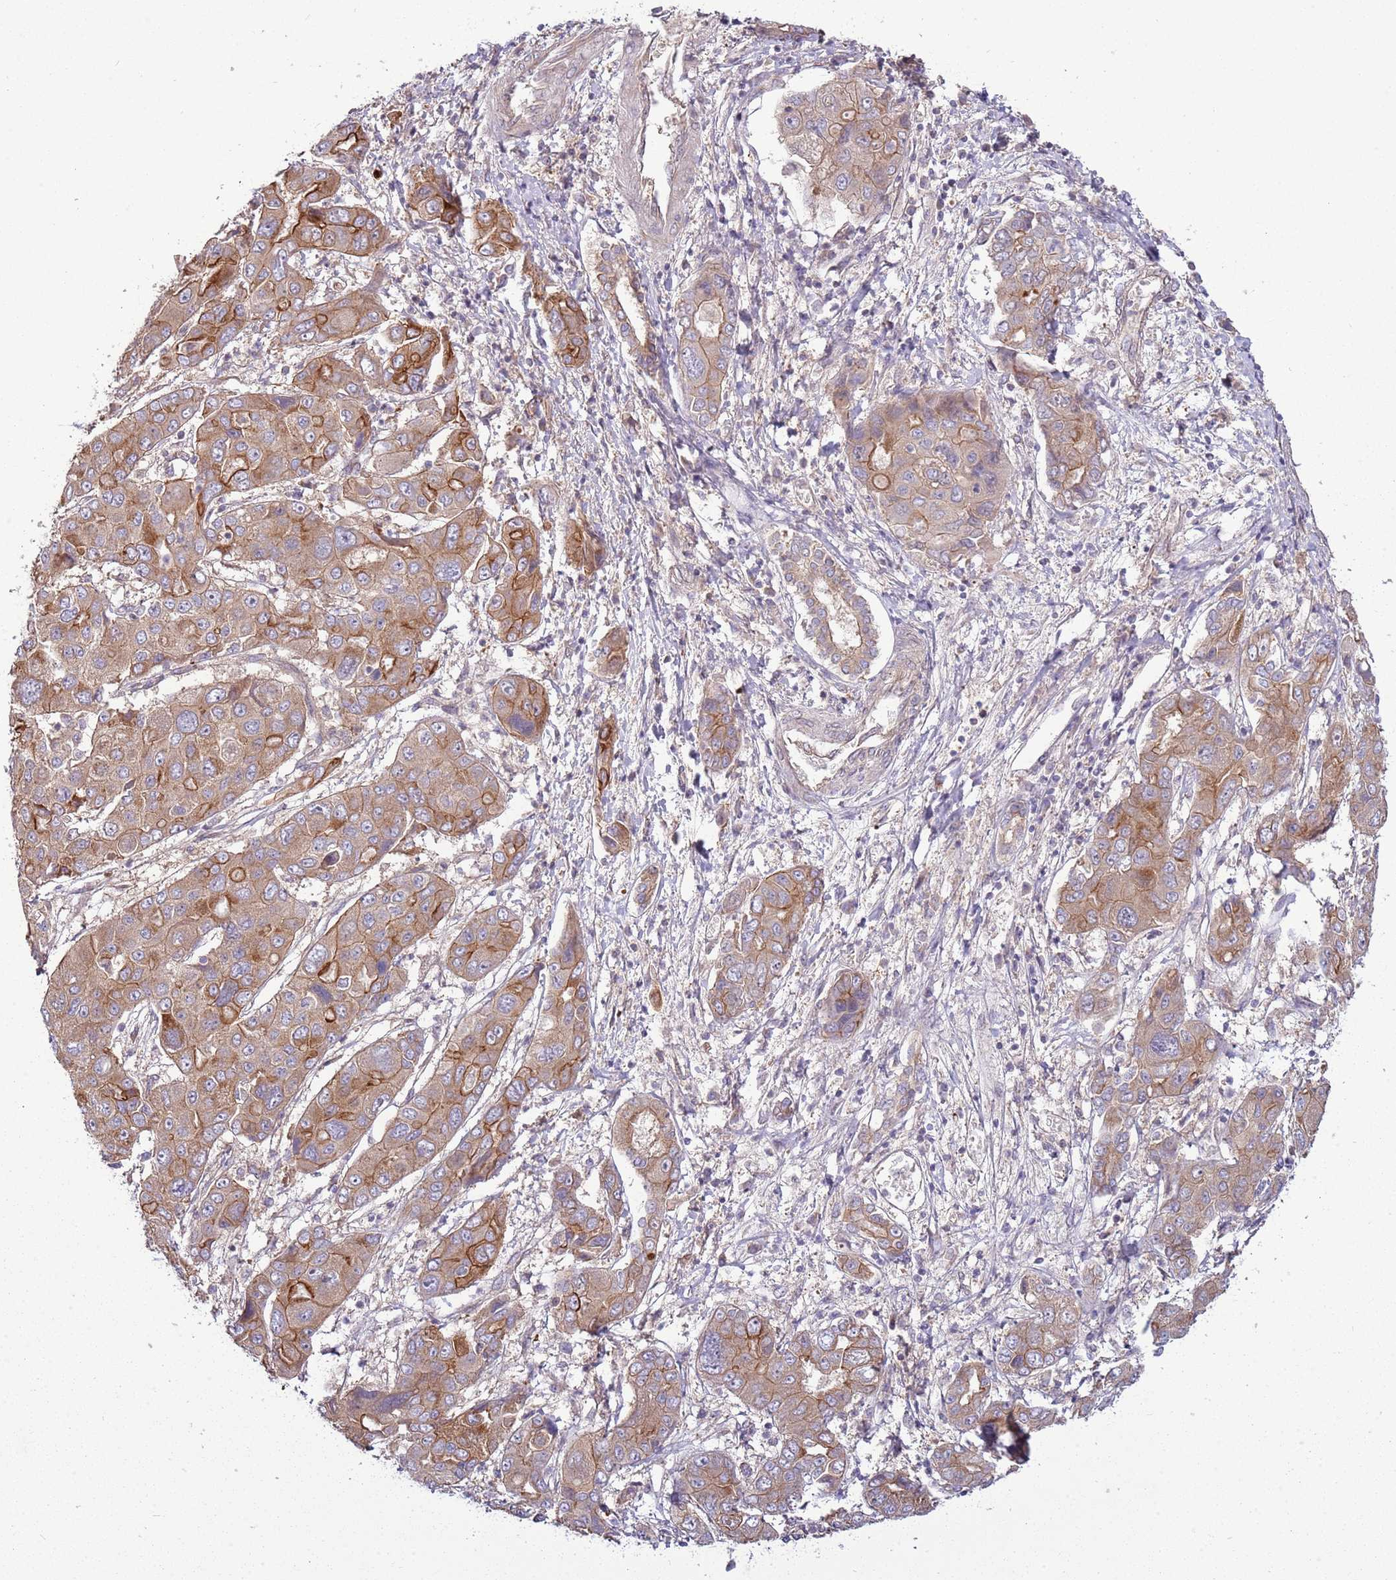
{"staining": {"intensity": "moderate", "quantity": ">75%", "location": "cytoplasmic/membranous"}, "tissue": "liver cancer", "cell_type": "Tumor cells", "image_type": "cancer", "snomed": [{"axis": "morphology", "description": "Cholangiocarcinoma"}, {"axis": "topography", "description": "Liver"}], "caption": "High-magnification brightfield microscopy of liver cancer stained with DAB (3,3'-diaminobenzidine) (brown) and counterstained with hematoxylin (blue). tumor cells exhibit moderate cytoplasmic/membranous positivity is present in about>75% of cells. The staining is performed using DAB brown chromogen to label protein expression. The nuclei are counter-stained blue using hematoxylin.", "gene": "GNL1", "patient": {"sex": "male", "age": 67}}